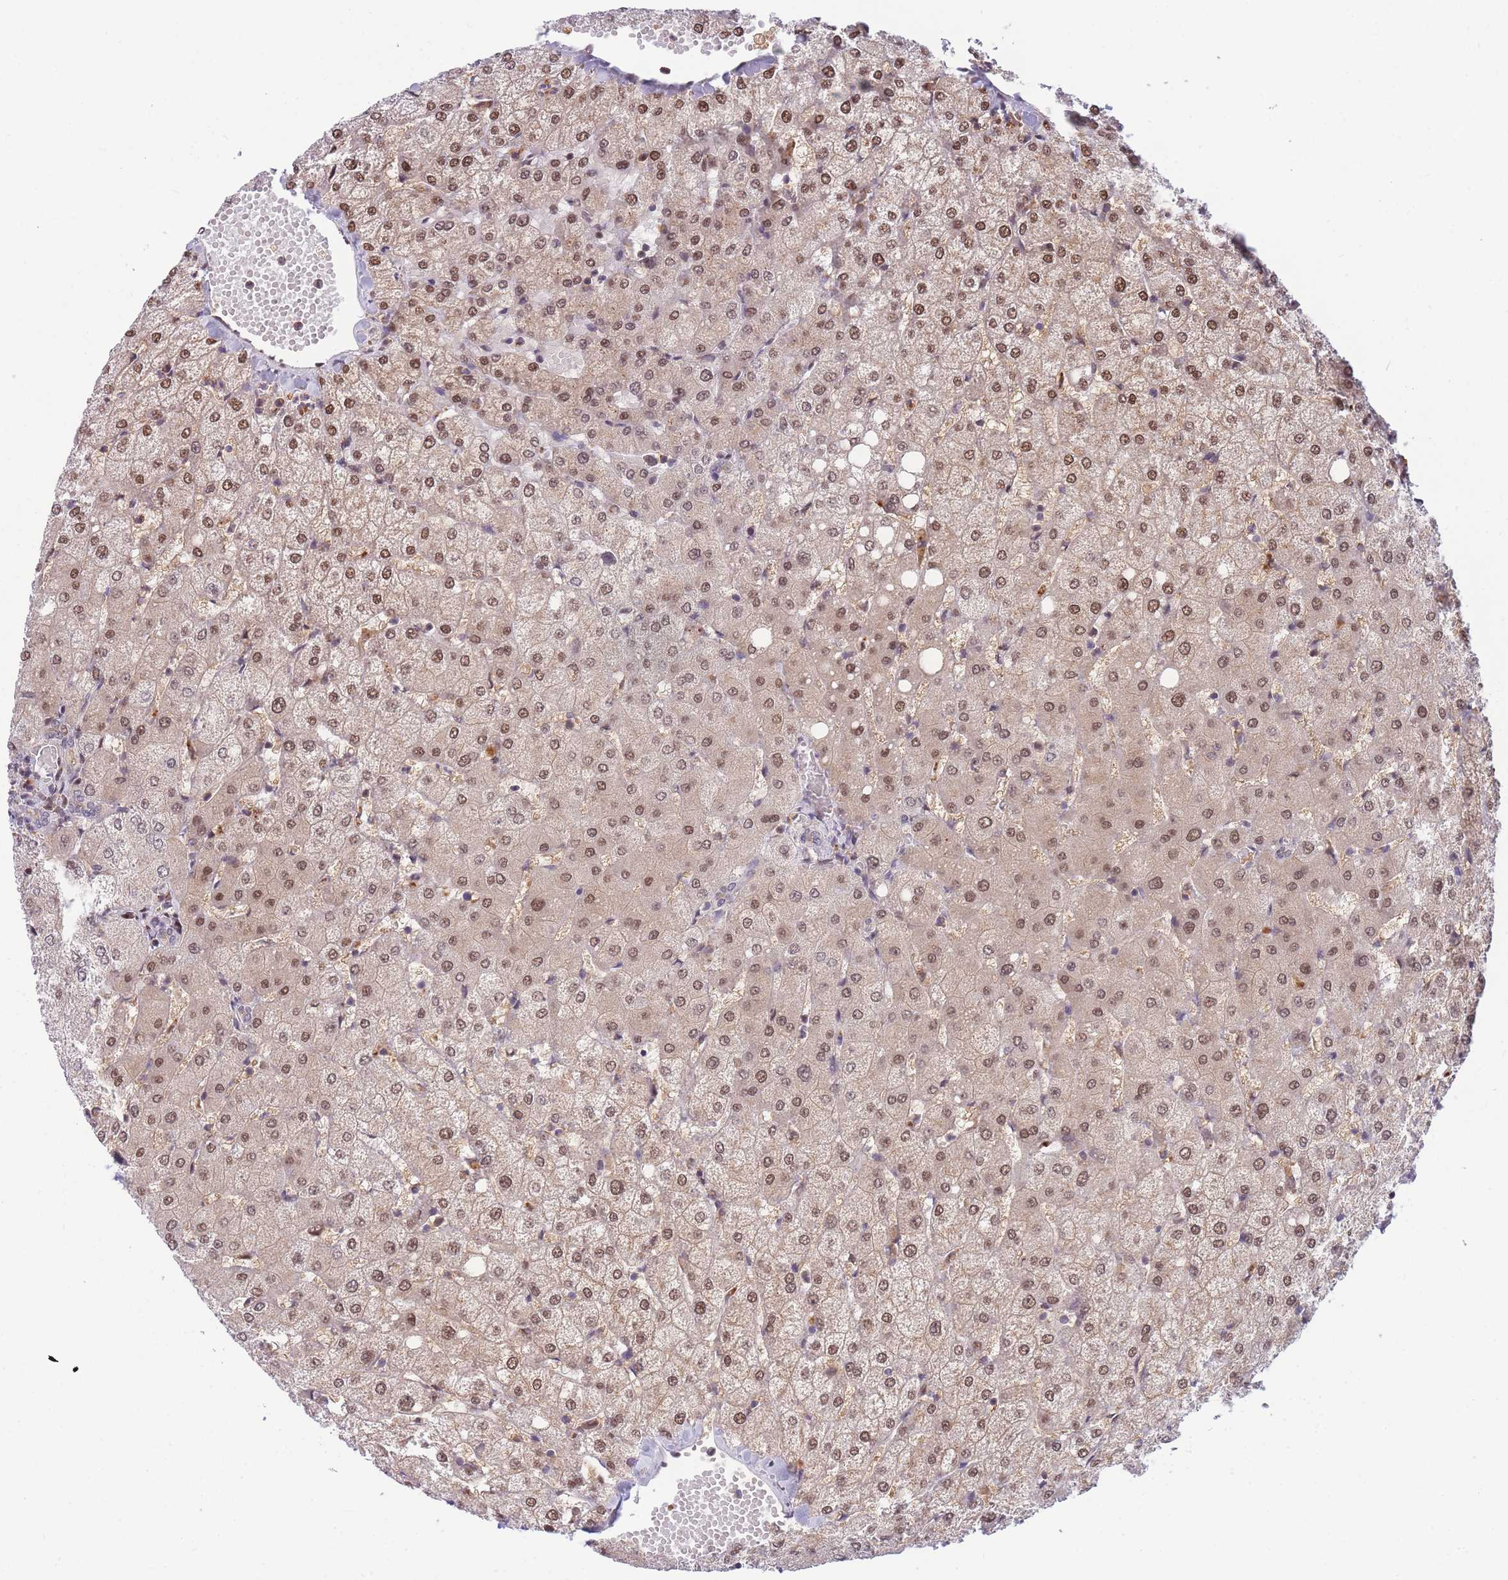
{"staining": {"intensity": "negative", "quantity": "none", "location": "none"}, "tissue": "liver", "cell_type": "Cholangiocytes", "image_type": "normal", "snomed": [{"axis": "morphology", "description": "Normal tissue, NOS"}, {"axis": "topography", "description": "Liver"}], "caption": "DAB immunohistochemical staining of normal liver displays no significant expression in cholangiocytes.", "gene": "CRACD", "patient": {"sex": "female", "age": 54}}